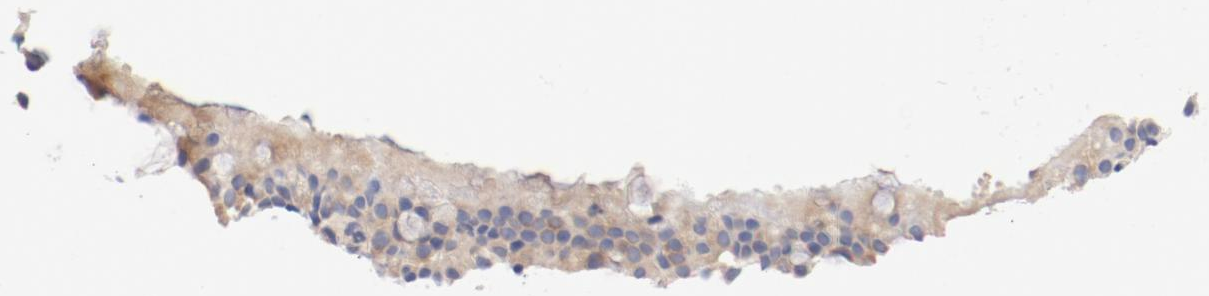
{"staining": {"intensity": "weak", "quantity": "25%-75%", "location": "cytoplasmic/membranous"}, "tissue": "nasopharynx", "cell_type": "Respiratory epithelial cells", "image_type": "normal", "snomed": [{"axis": "morphology", "description": "Normal tissue, NOS"}, {"axis": "topography", "description": "Nasopharynx"}], "caption": "Nasopharynx stained with a protein marker shows weak staining in respiratory epithelial cells.", "gene": "DYNC1H1", "patient": {"sex": "female", "age": 78}}